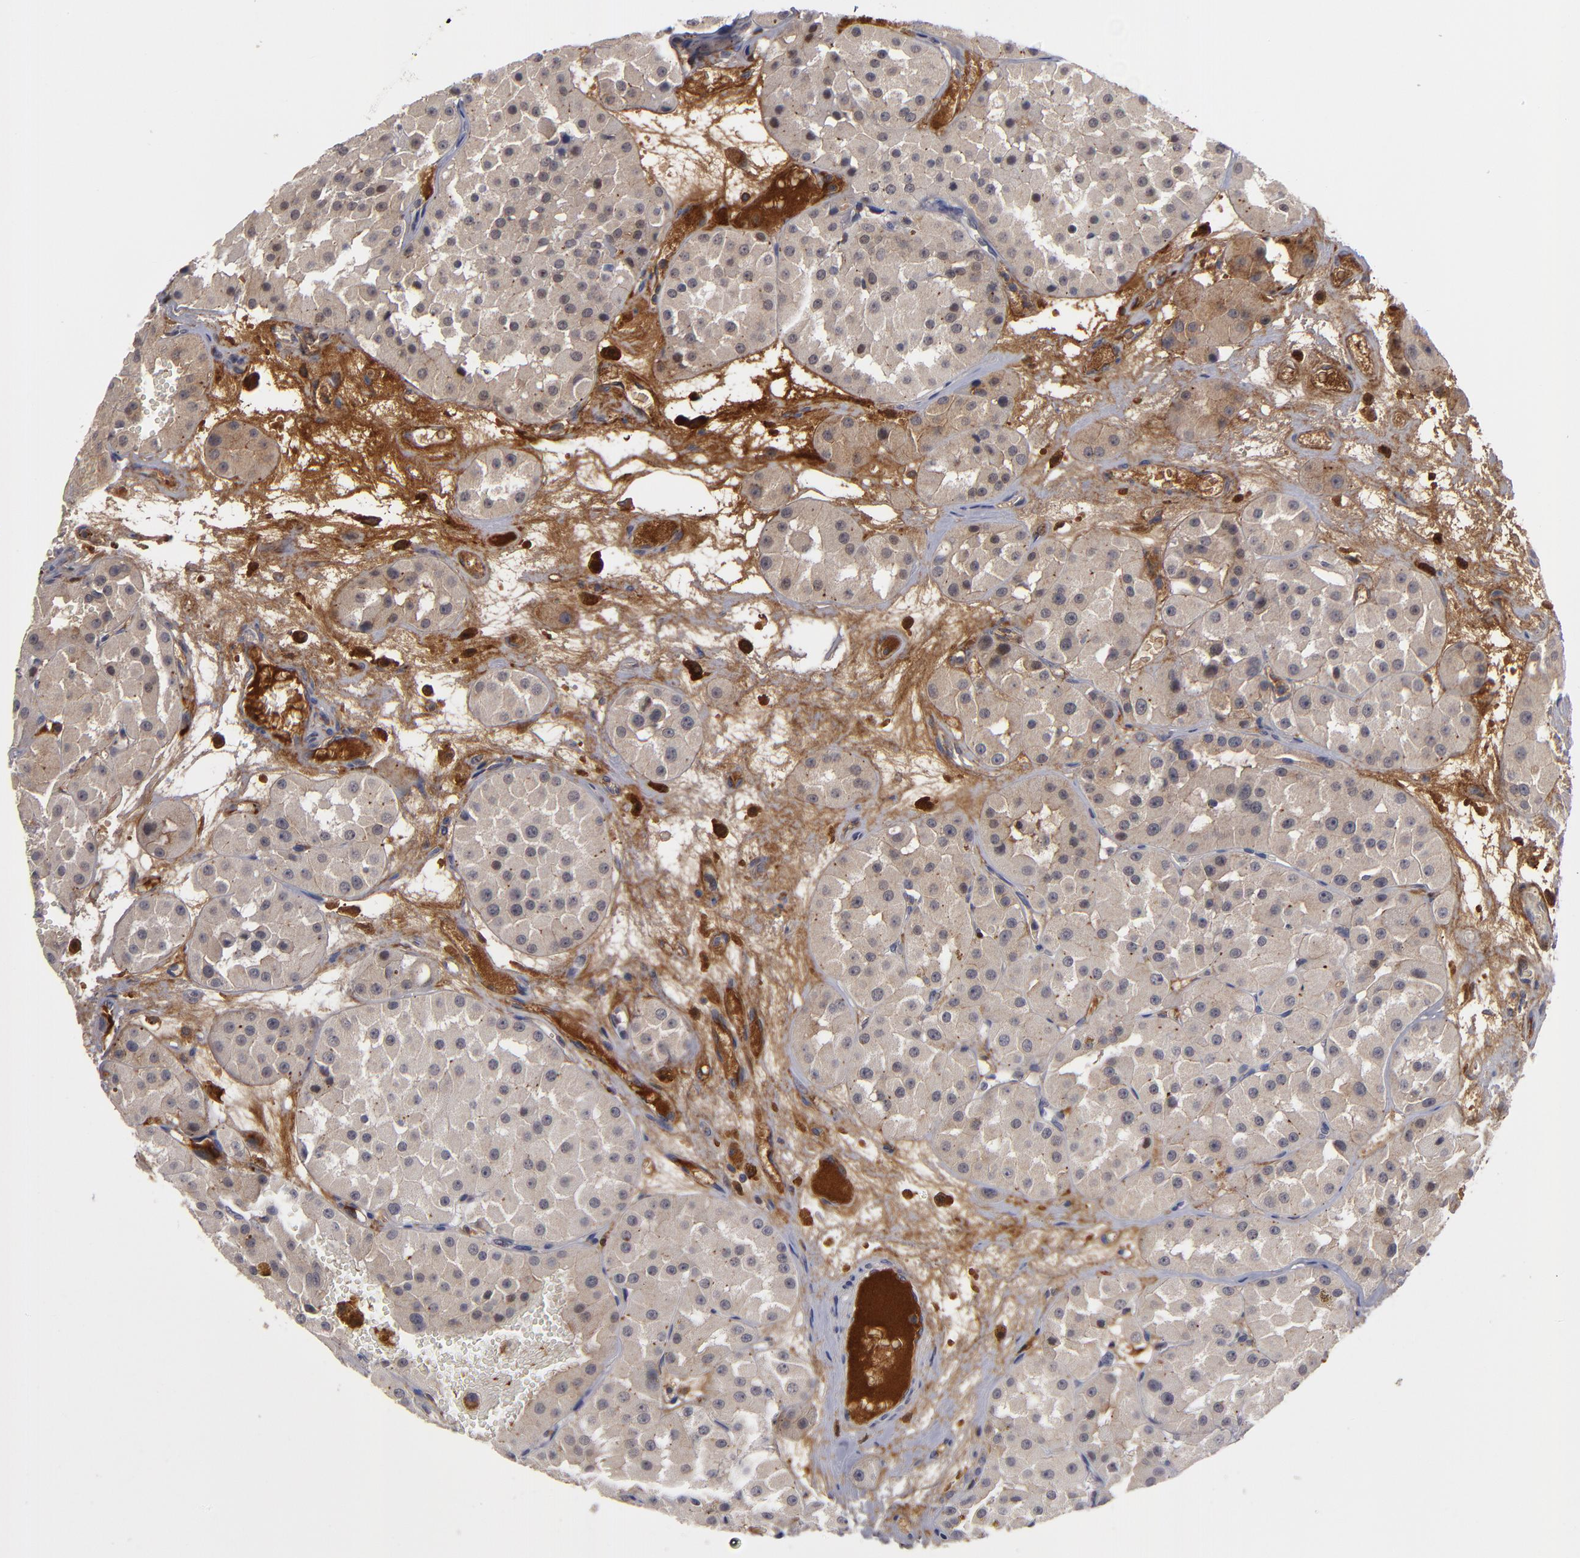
{"staining": {"intensity": "negative", "quantity": "none", "location": "none"}, "tissue": "renal cancer", "cell_type": "Tumor cells", "image_type": "cancer", "snomed": [{"axis": "morphology", "description": "Adenocarcinoma, uncertain malignant potential"}, {"axis": "topography", "description": "Kidney"}], "caption": "An immunohistochemistry photomicrograph of renal adenocarcinoma,  uncertain malignant potential is shown. There is no staining in tumor cells of renal adenocarcinoma,  uncertain malignant potential. The staining is performed using DAB (3,3'-diaminobenzidine) brown chromogen with nuclei counter-stained in using hematoxylin.", "gene": "EXD2", "patient": {"sex": "male", "age": 63}}